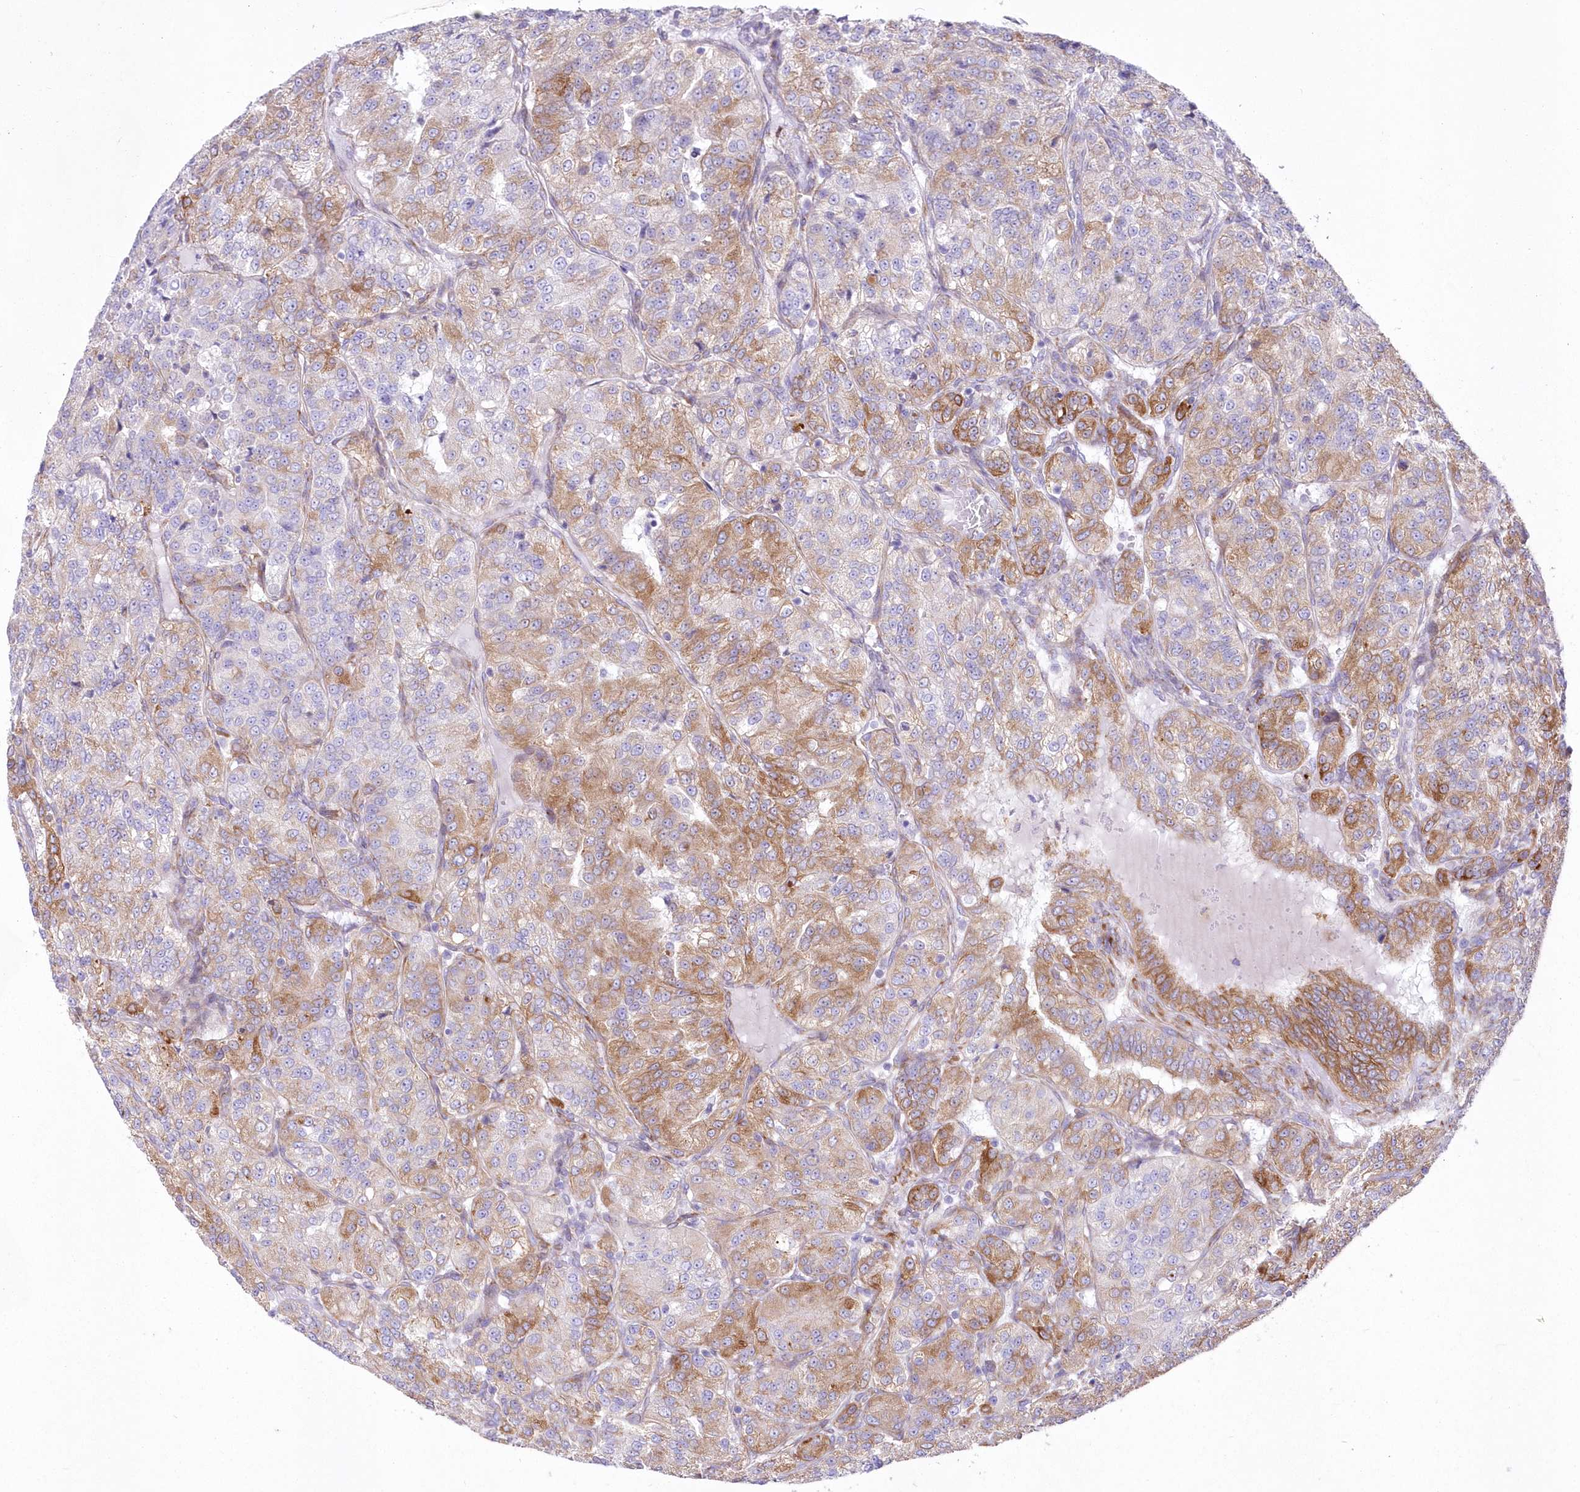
{"staining": {"intensity": "moderate", "quantity": "25%-75%", "location": "cytoplasmic/membranous"}, "tissue": "renal cancer", "cell_type": "Tumor cells", "image_type": "cancer", "snomed": [{"axis": "morphology", "description": "Adenocarcinoma, NOS"}, {"axis": "topography", "description": "Kidney"}], "caption": "This image reveals renal cancer (adenocarcinoma) stained with IHC to label a protein in brown. The cytoplasmic/membranous of tumor cells show moderate positivity for the protein. Nuclei are counter-stained blue.", "gene": "YTHDC2", "patient": {"sex": "female", "age": 63}}